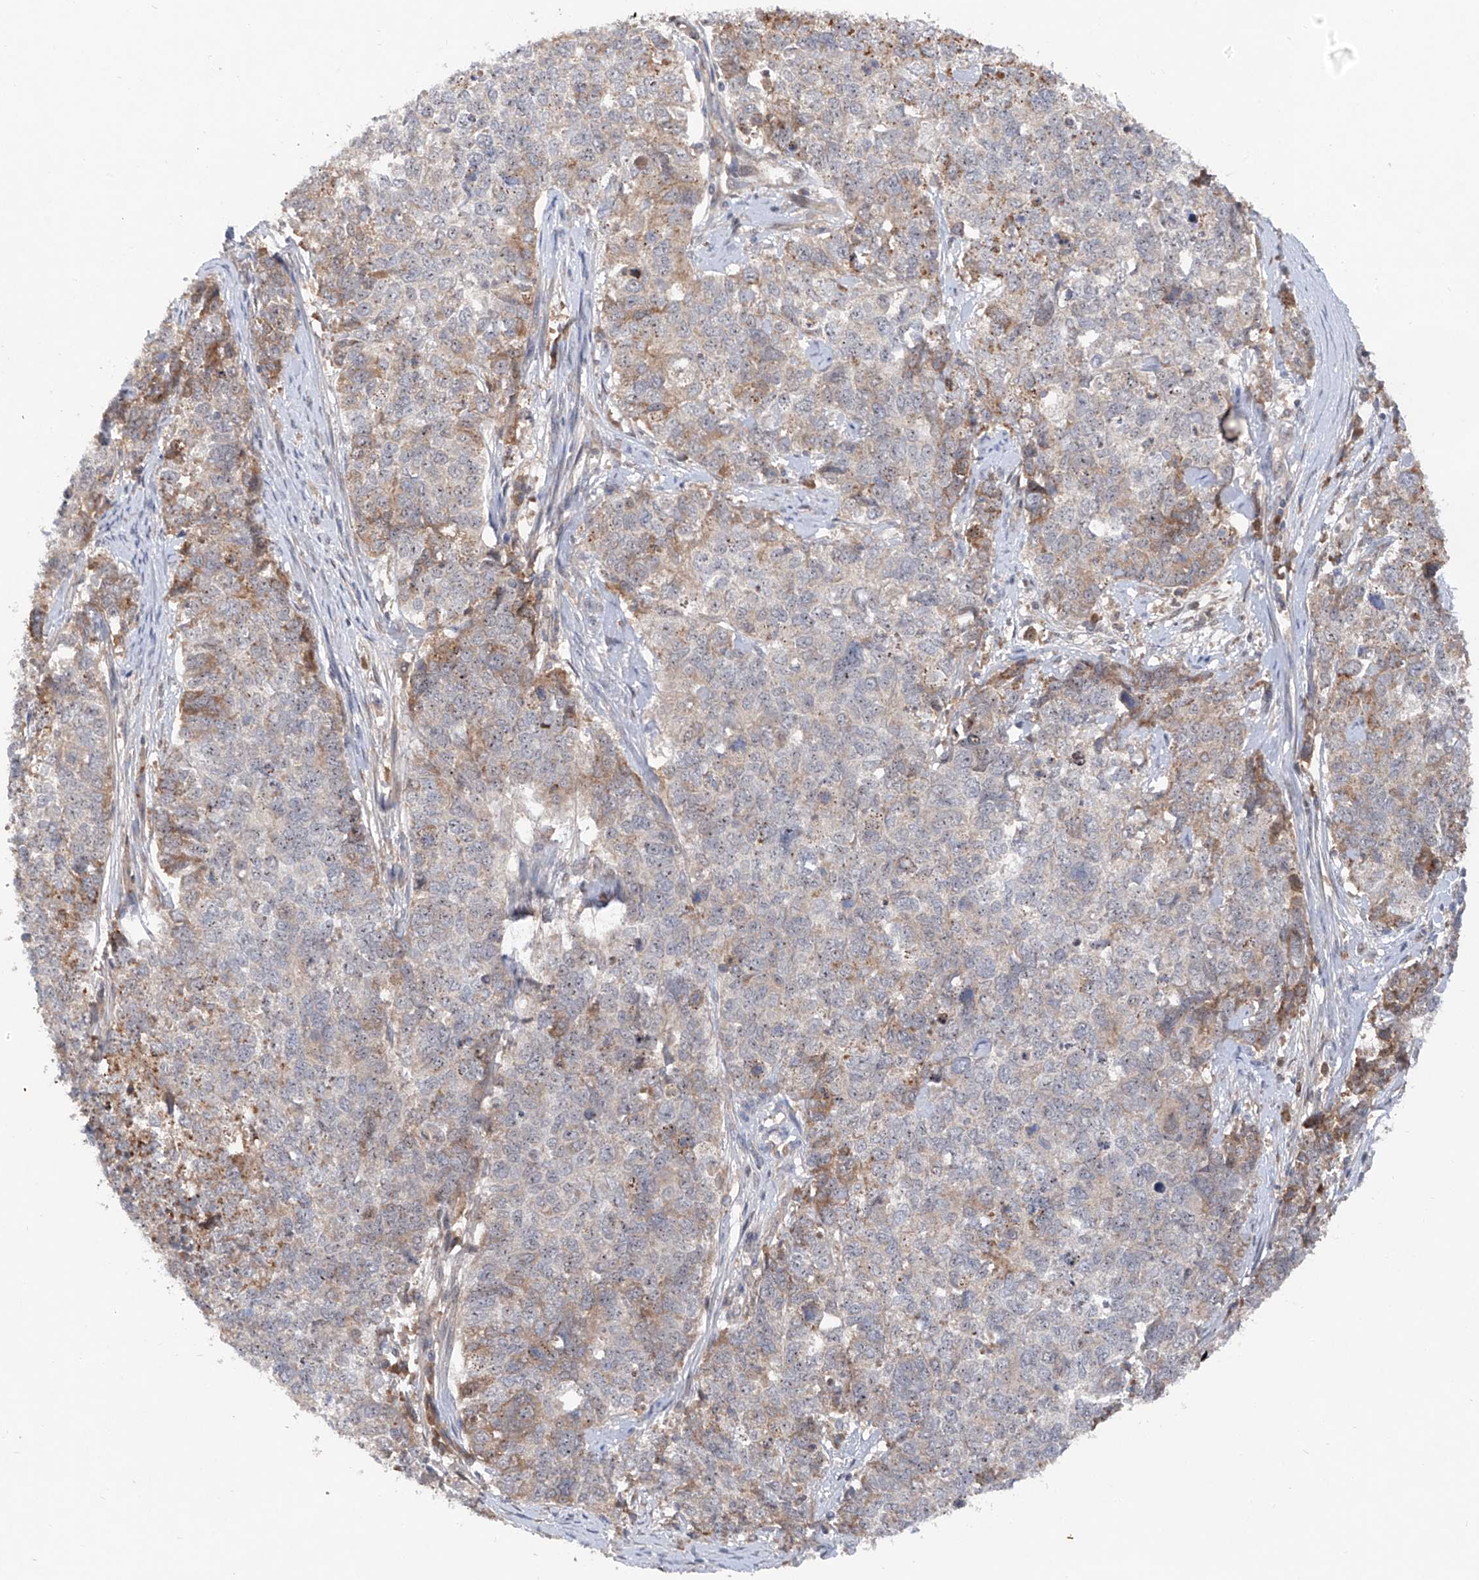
{"staining": {"intensity": "moderate", "quantity": "<25%", "location": "cytoplasmic/membranous"}, "tissue": "cervical cancer", "cell_type": "Tumor cells", "image_type": "cancer", "snomed": [{"axis": "morphology", "description": "Squamous cell carcinoma, NOS"}, {"axis": "topography", "description": "Cervix"}], "caption": "A brown stain shows moderate cytoplasmic/membranous staining of a protein in cervical cancer (squamous cell carcinoma) tumor cells. (IHC, brightfield microscopy, high magnification).", "gene": "FAM135A", "patient": {"sex": "female", "age": 63}}